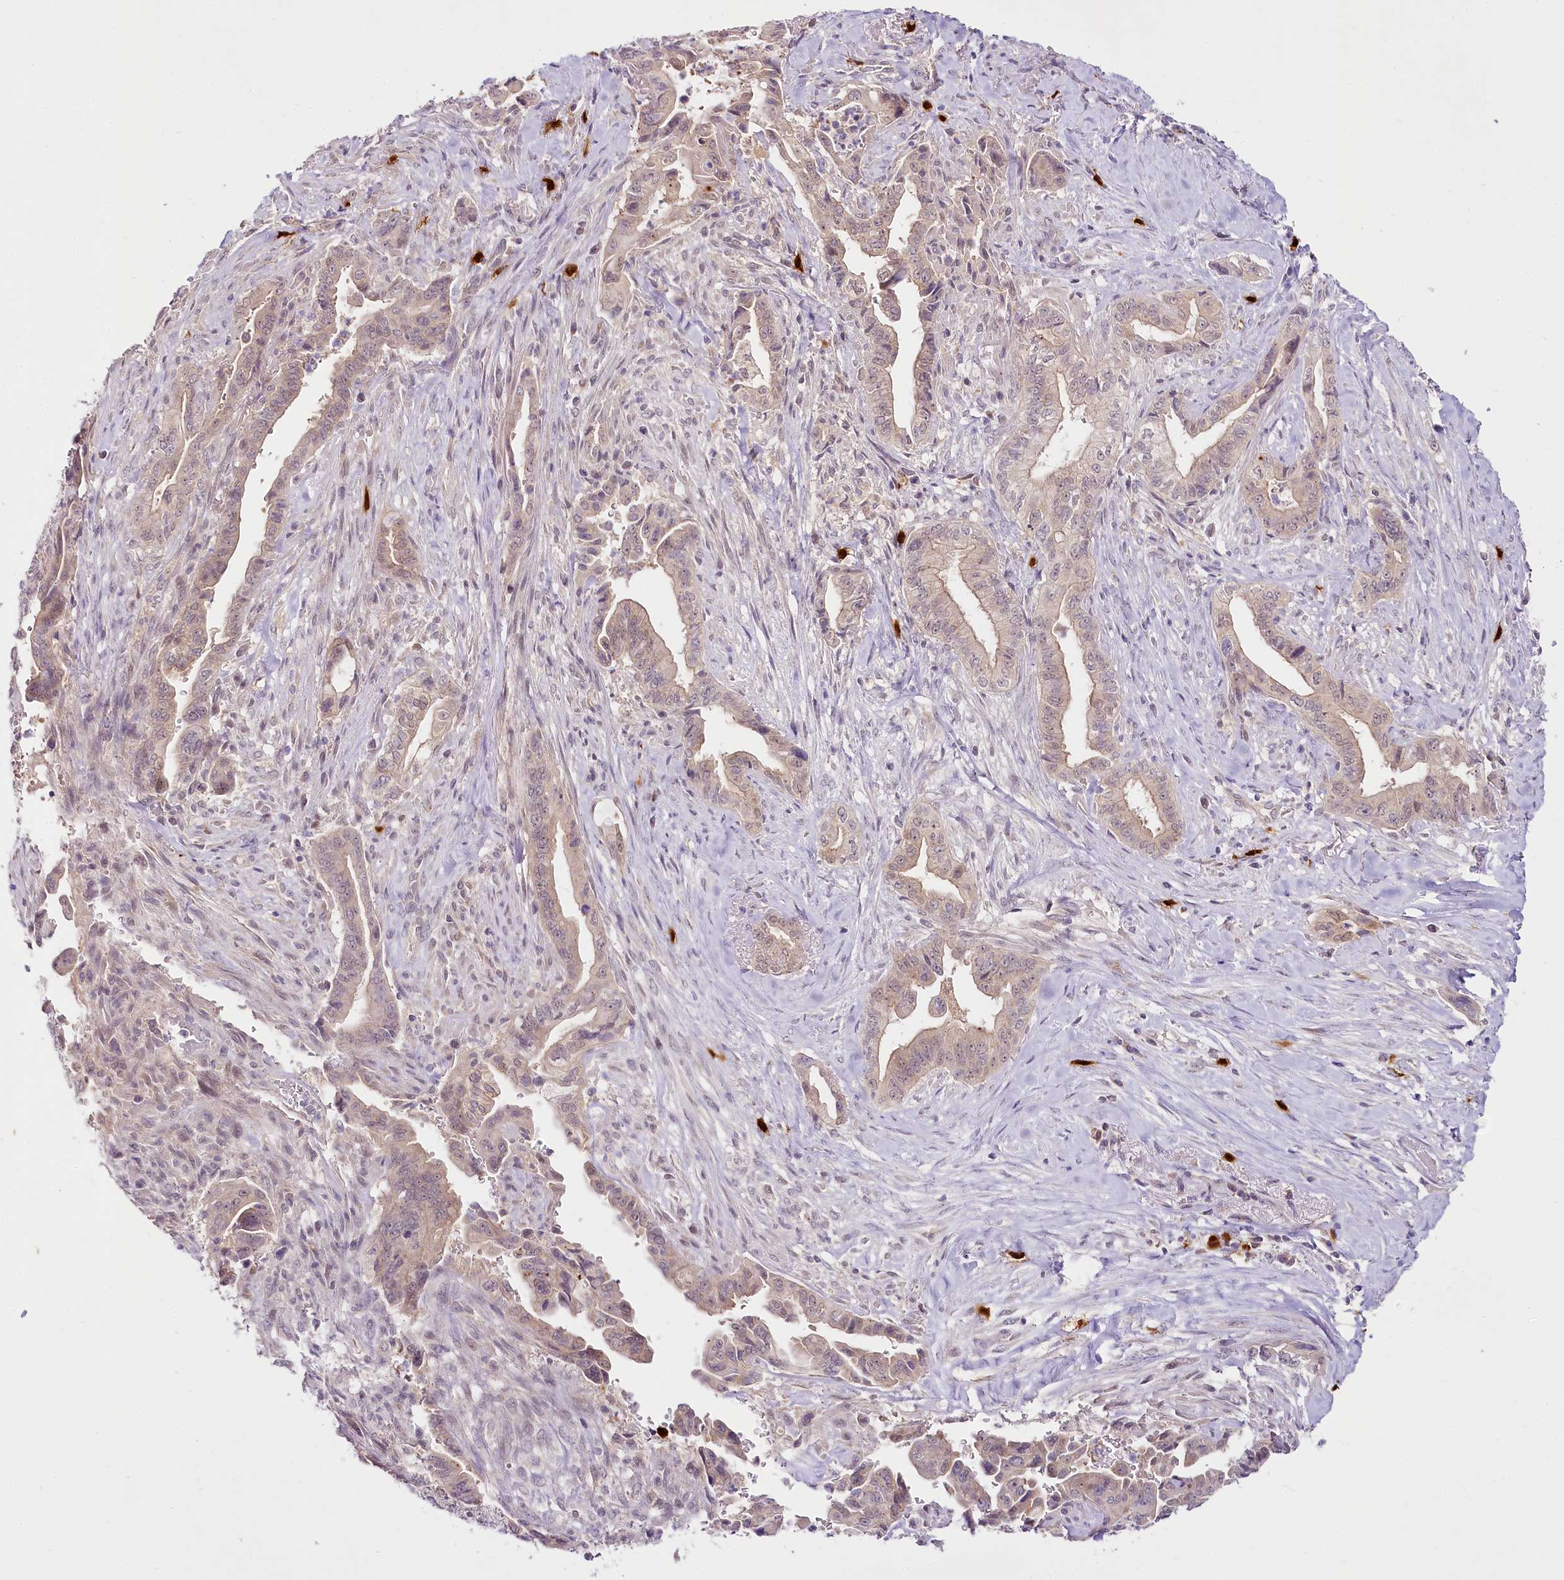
{"staining": {"intensity": "weak", "quantity": ">75%", "location": "cytoplasmic/membranous"}, "tissue": "pancreatic cancer", "cell_type": "Tumor cells", "image_type": "cancer", "snomed": [{"axis": "morphology", "description": "Adenocarcinoma, NOS"}, {"axis": "topography", "description": "Pancreas"}], "caption": "The histopathology image exhibits staining of pancreatic adenocarcinoma, revealing weak cytoplasmic/membranous protein staining (brown color) within tumor cells.", "gene": "VWA5A", "patient": {"sex": "male", "age": 70}}